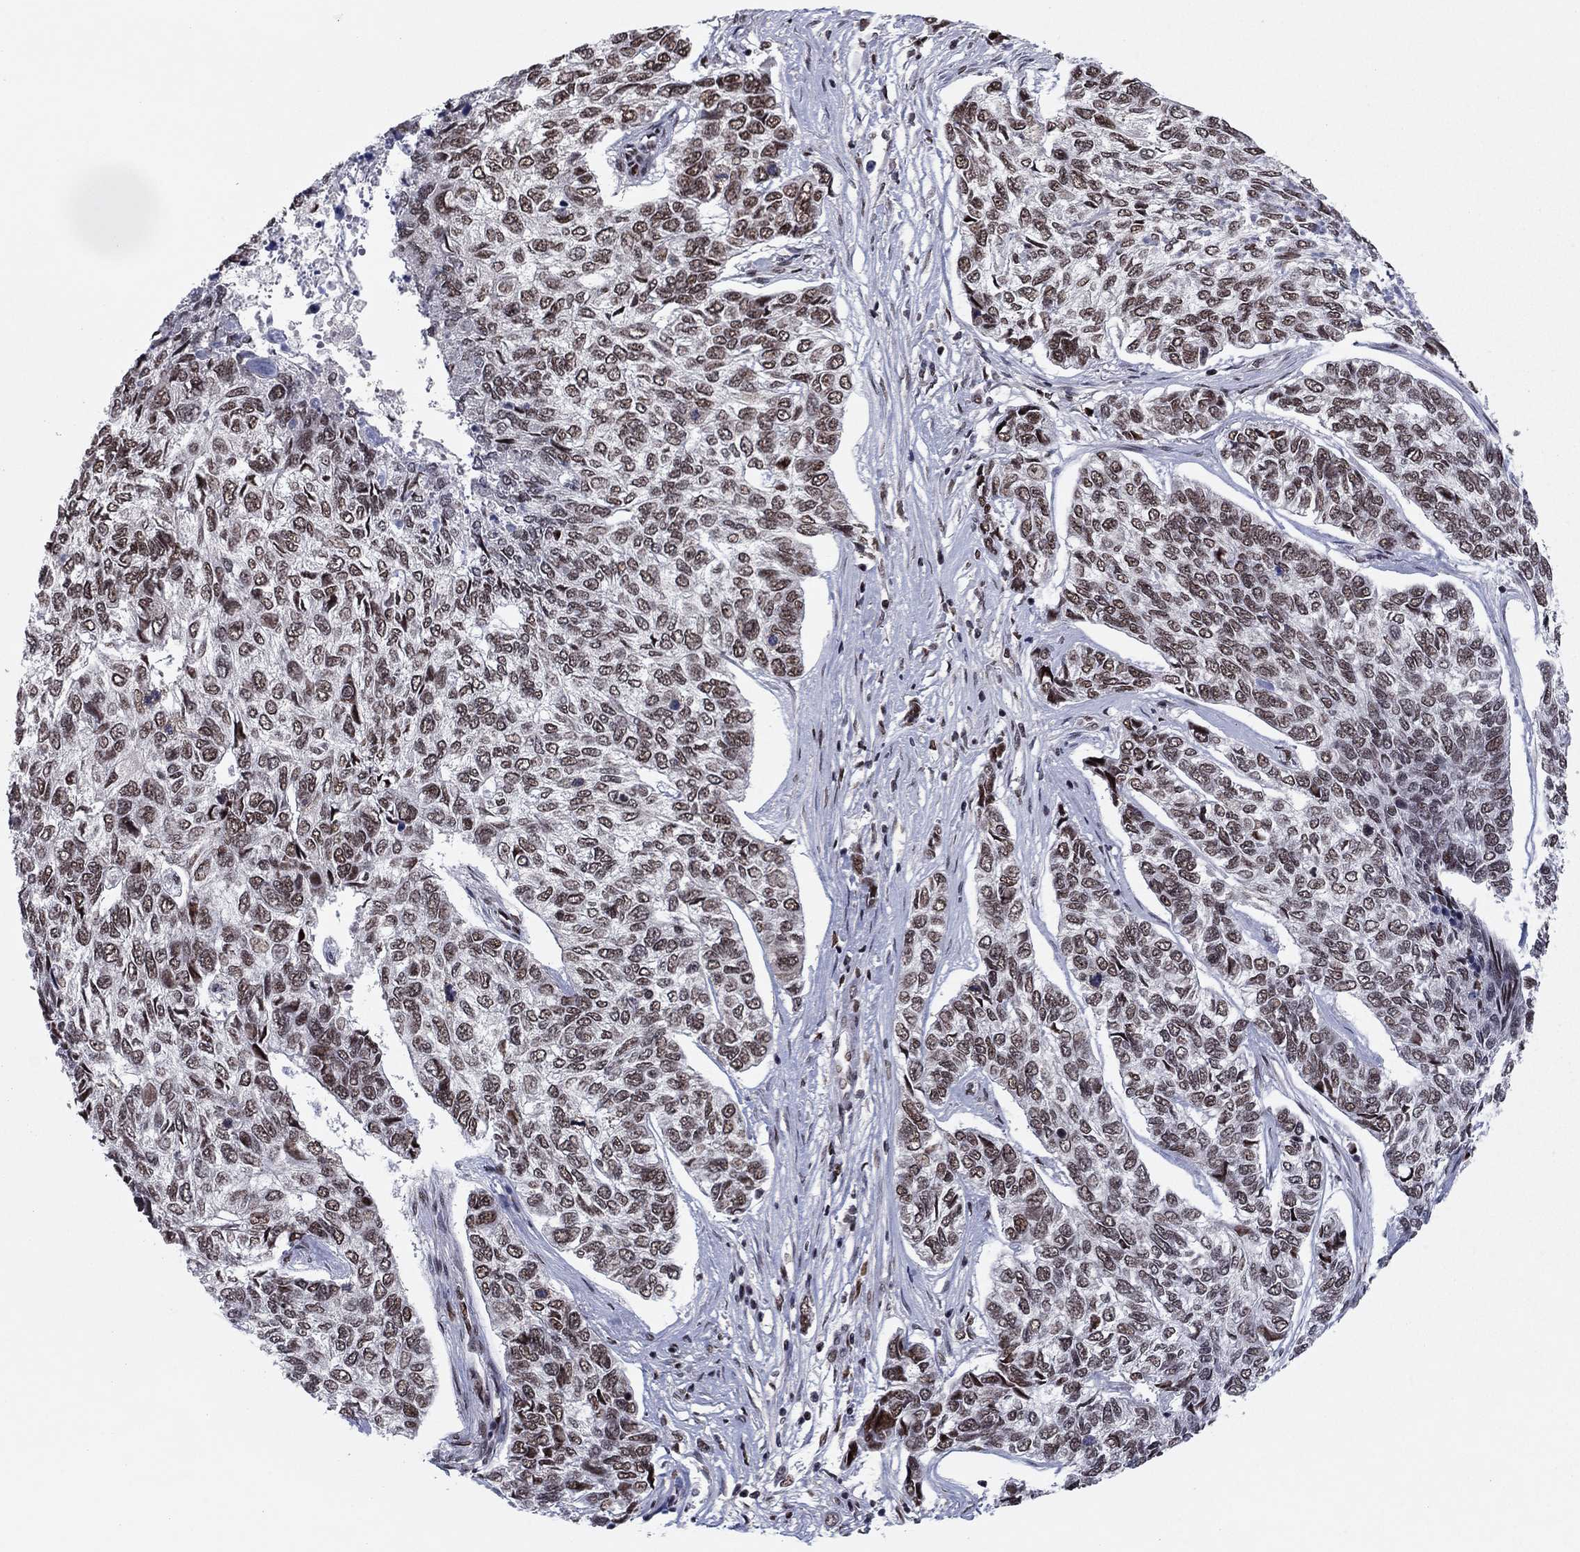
{"staining": {"intensity": "moderate", "quantity": "25%-75%", "location": "nuclear"}, "tissue": "skin cancer", "cell_type": "Tumor cells", "image_type": "cancer", "snomed": [{"axis": "morphology", "description": "Basal cell carcinoma"}, {"axis": "topography", "description": "Skin"}], "caption": "There is medium levels of moderate nuclear staining in tumor cells of skin basal cell carcinoma, as demonstrated by immunohistochemical staining (brown color).", "gene": "USP54", "patient": {"sex": "female", "age": 65}}